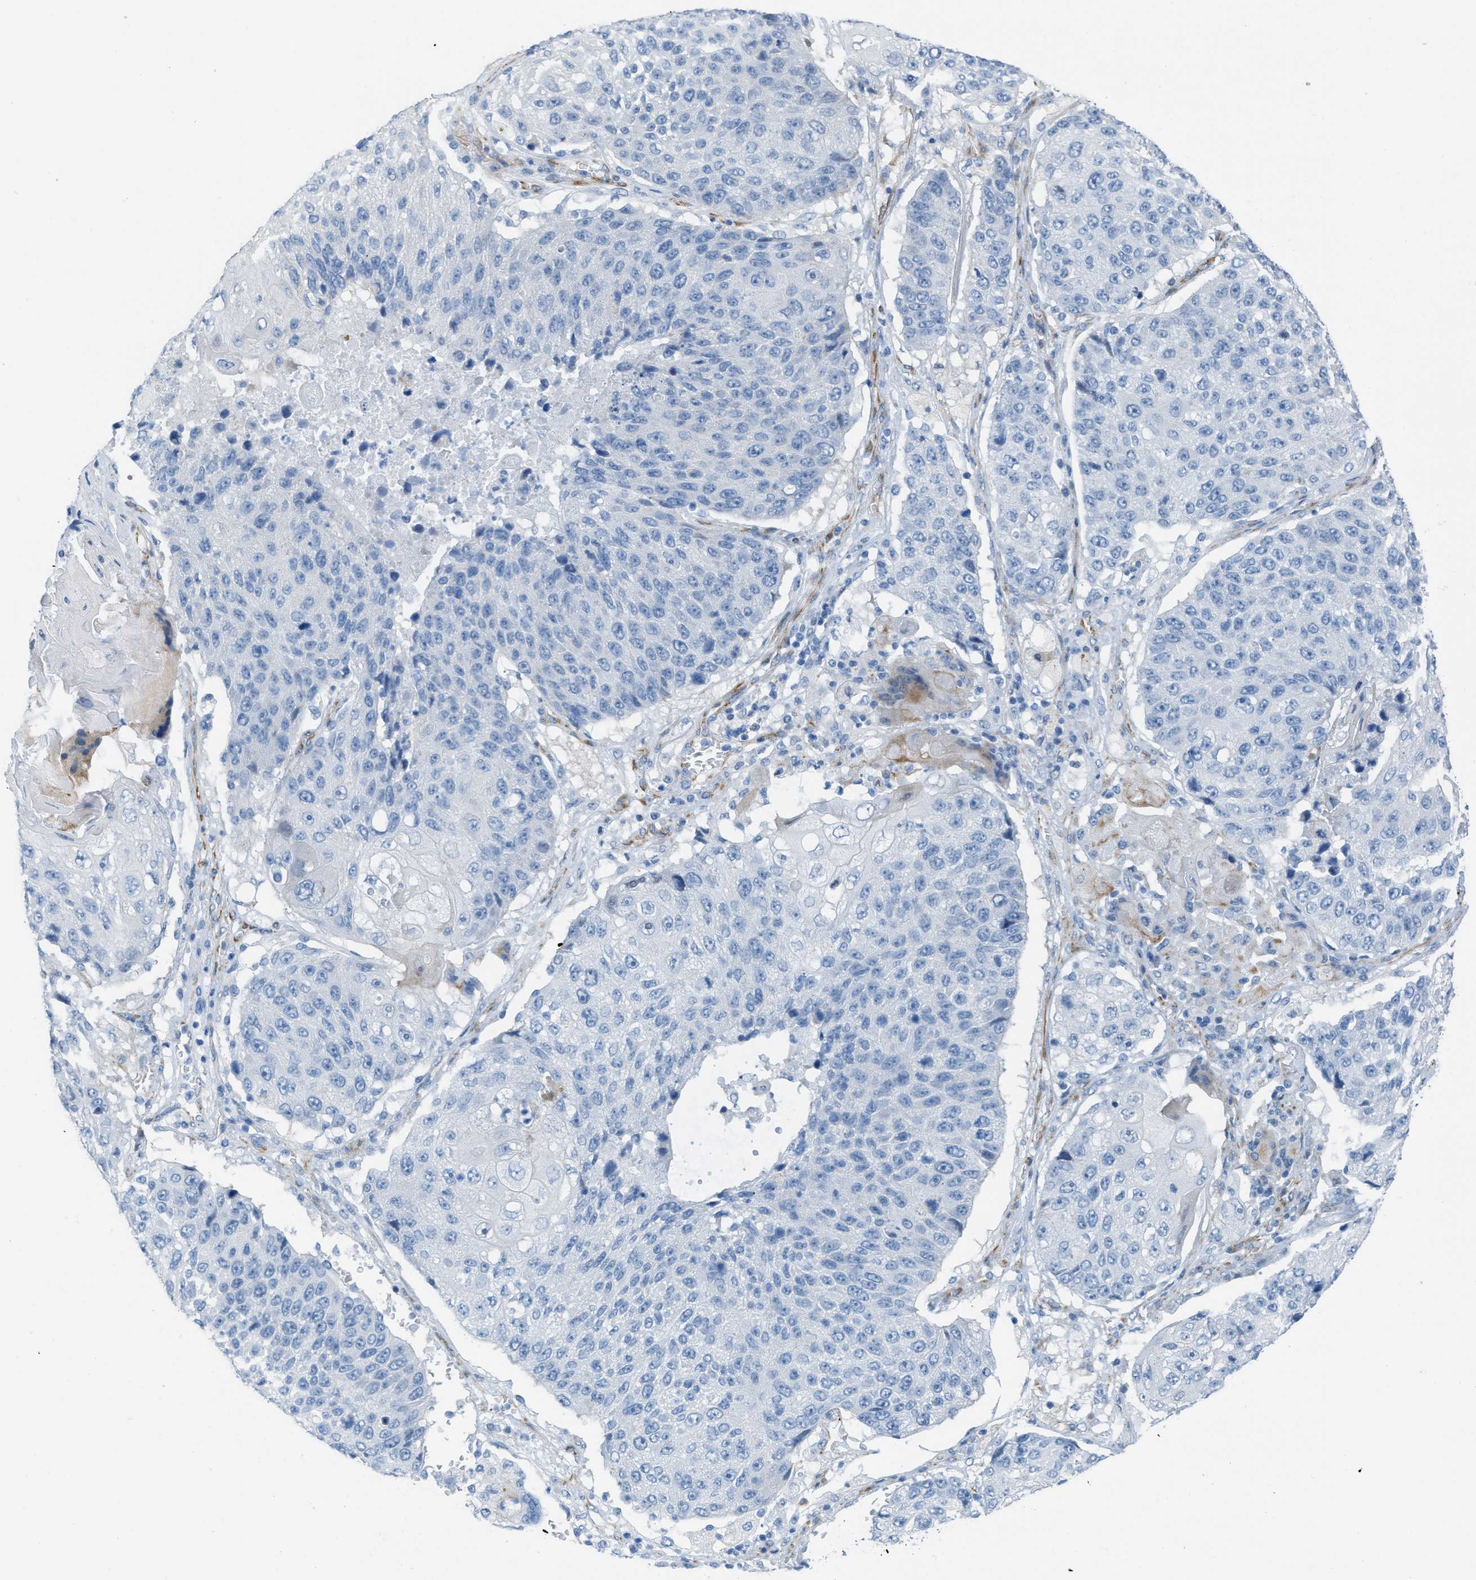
{"staining": {"intensity": "negative", "quantity": "none", "location": "none"}, "tissue": "lung cancer", "cell_type": "Tumor cells", "image_type": "cancer", "snomed": [{"axis": "morphology", "description": "Squamous cell carcinoma, NOS"}, {"axis": "topography", "description": "Lung"}], "caption": "Histopathology image shows no significant protein staining in tumor cells of lung cancer (squamous cell carcinoma).", "gene": "SLC12A1", "patient": {"sex": "male", "age": 61}}